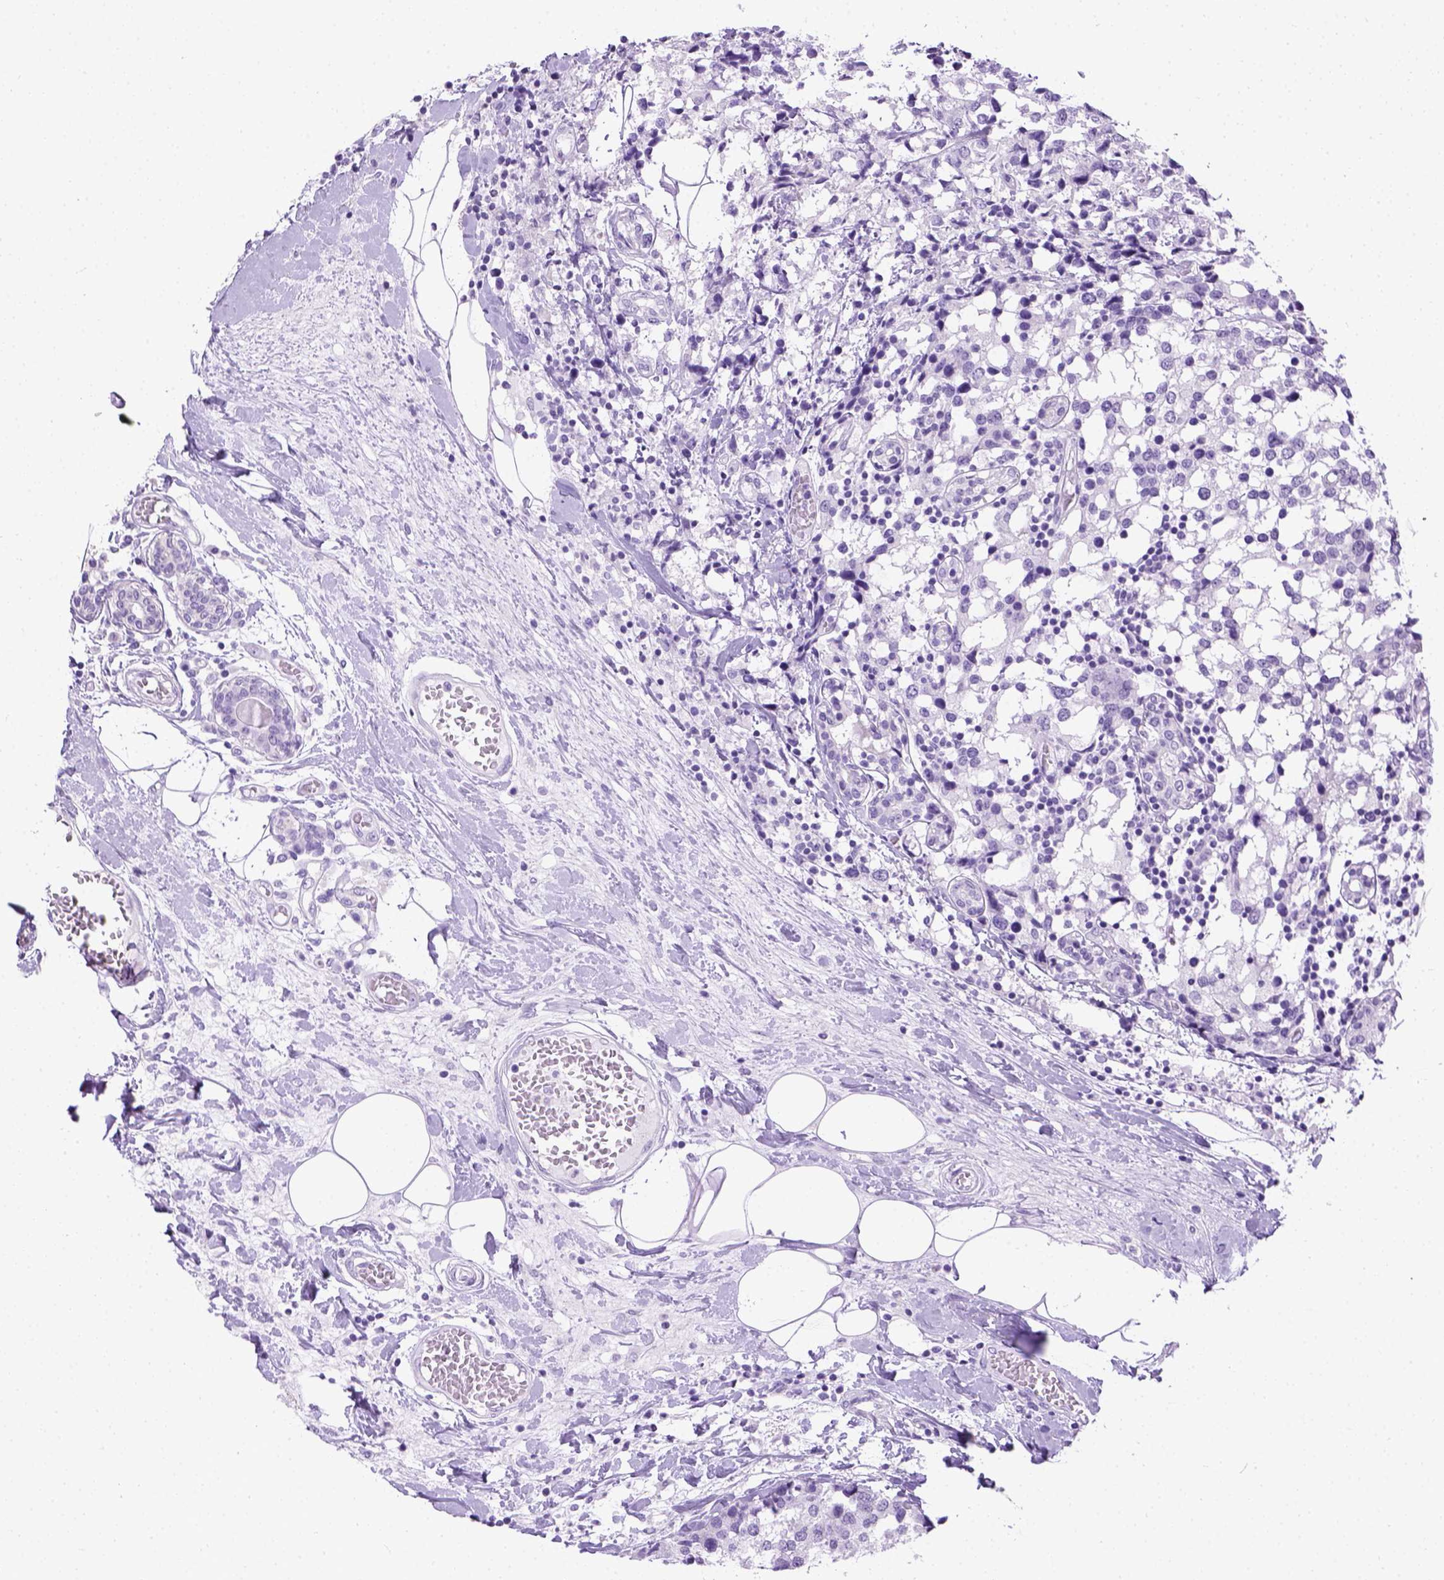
{"staining": {"intensity": "negative", "quantity": "none", "location": "none"}, "tissue": "breast cancer", "cell_type": "Tumor cells", "image_type": "cancer", "snomed": [{"axis": "morphology", "description": "Lobular carcinoma"}, {"axis": "topography", "description": "Breast"}], "caption": "This is an immunohistochemistry image of human lobular carcinoma (breast). There is no positivity in tumor cells.", "gene": "TMEM38A", "patient": {"sex": "female", "age": 59}}